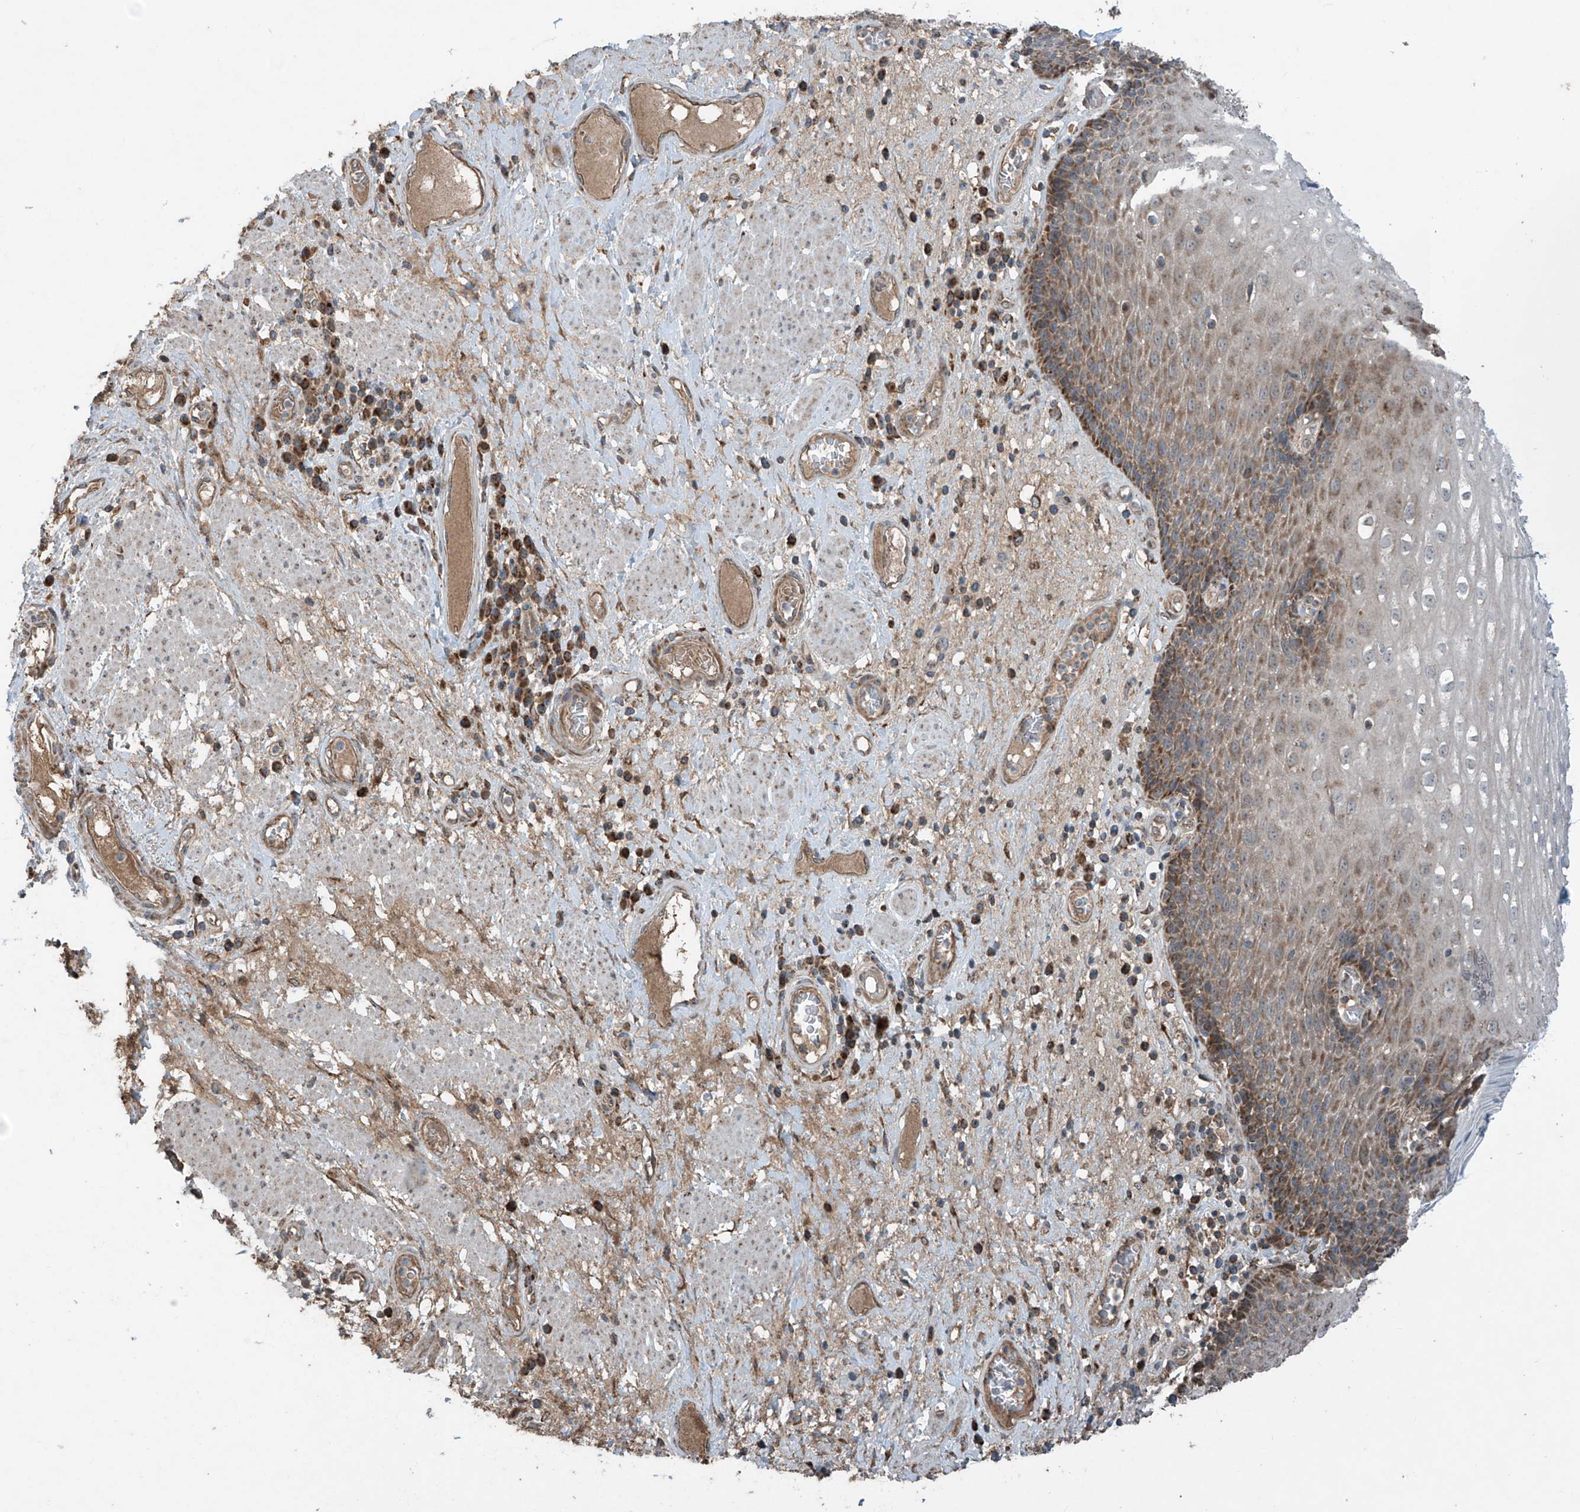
{"staining": {"intensity": "strong", "quantity": "25%-75%", "location": "cytoplasmic/membranous"}, "tissue": "esophagus", "cell_type": "Squamous epithelial cells", "image_type": "normal", "snomed": [{"axis": "morphology", "description": "Normal tissue, NOS"}, {"axis": "morphology", "description": "Adenocarcinoma, NOS"}, {"axis": "topography", "description": "Esophagus"}], "caption": "Squamous epithelial cells reveal high levels of strong cytoplasmic/membranous staining in approximately 25%-75% of cells in benign human esophagus.", "gene": "SAMD3", "patient": {"sex": "male", "age": 62}}